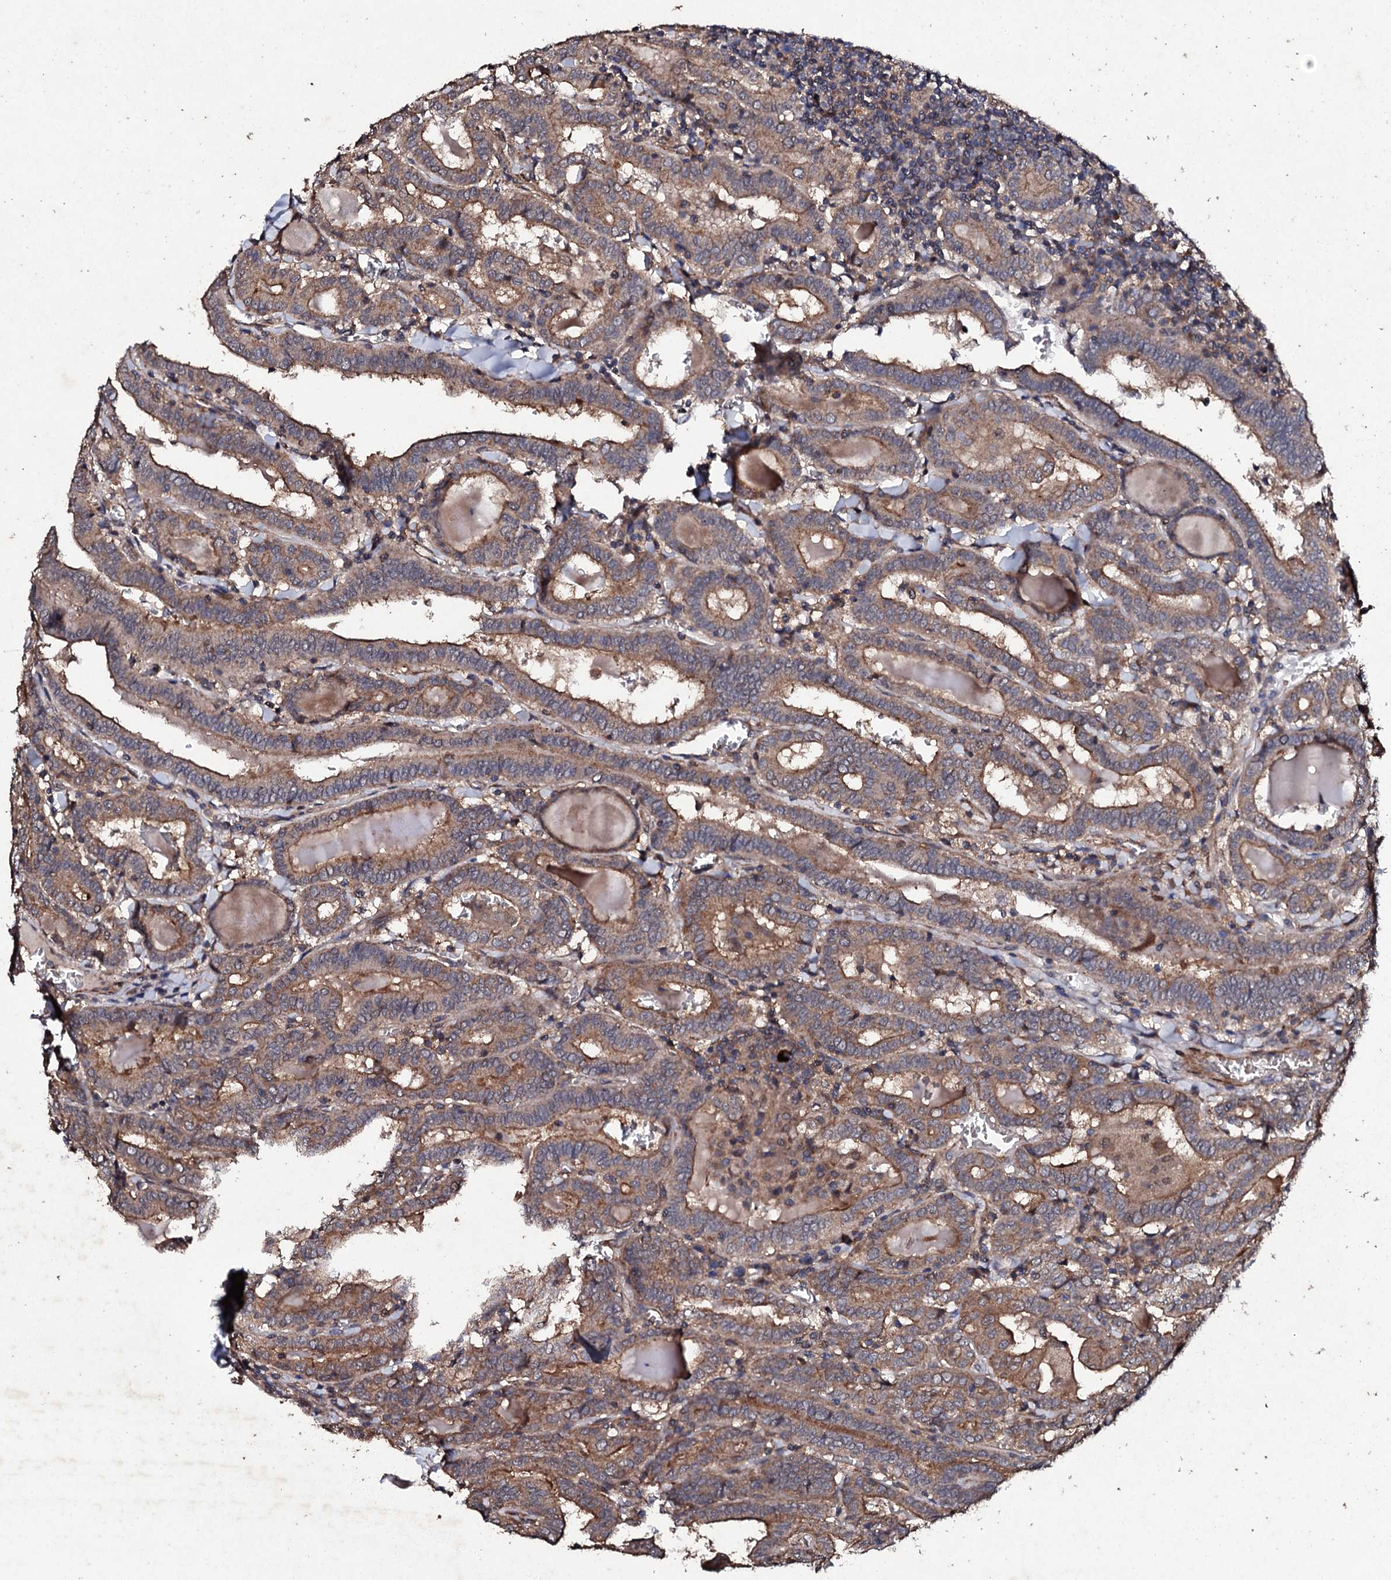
{"staining": {"intensity": "moderate", "quantity": ">75%", "location": "cytoplasmic/membranous"}, "tissue": "thyroid cancer", "cell_type": "Tumor cells", "image_type": "cancer", "snomed": [{"axis": "morphology", "description": "Papillary adenocarcinoma, NOS"}, {"axis": "topography", "description": "Thyroid gland"}], "caption": "Protein analysis of thyroid cancer tissue displays moderate cytoplasmic/membranous positivity in approximately >75% of tumor cells. Immunohistochemistry stains the protein of interest in brown and the nuclei are stained blue.", "gene": "MOCOS", "patient": {"sex": "female", "age": 72}}